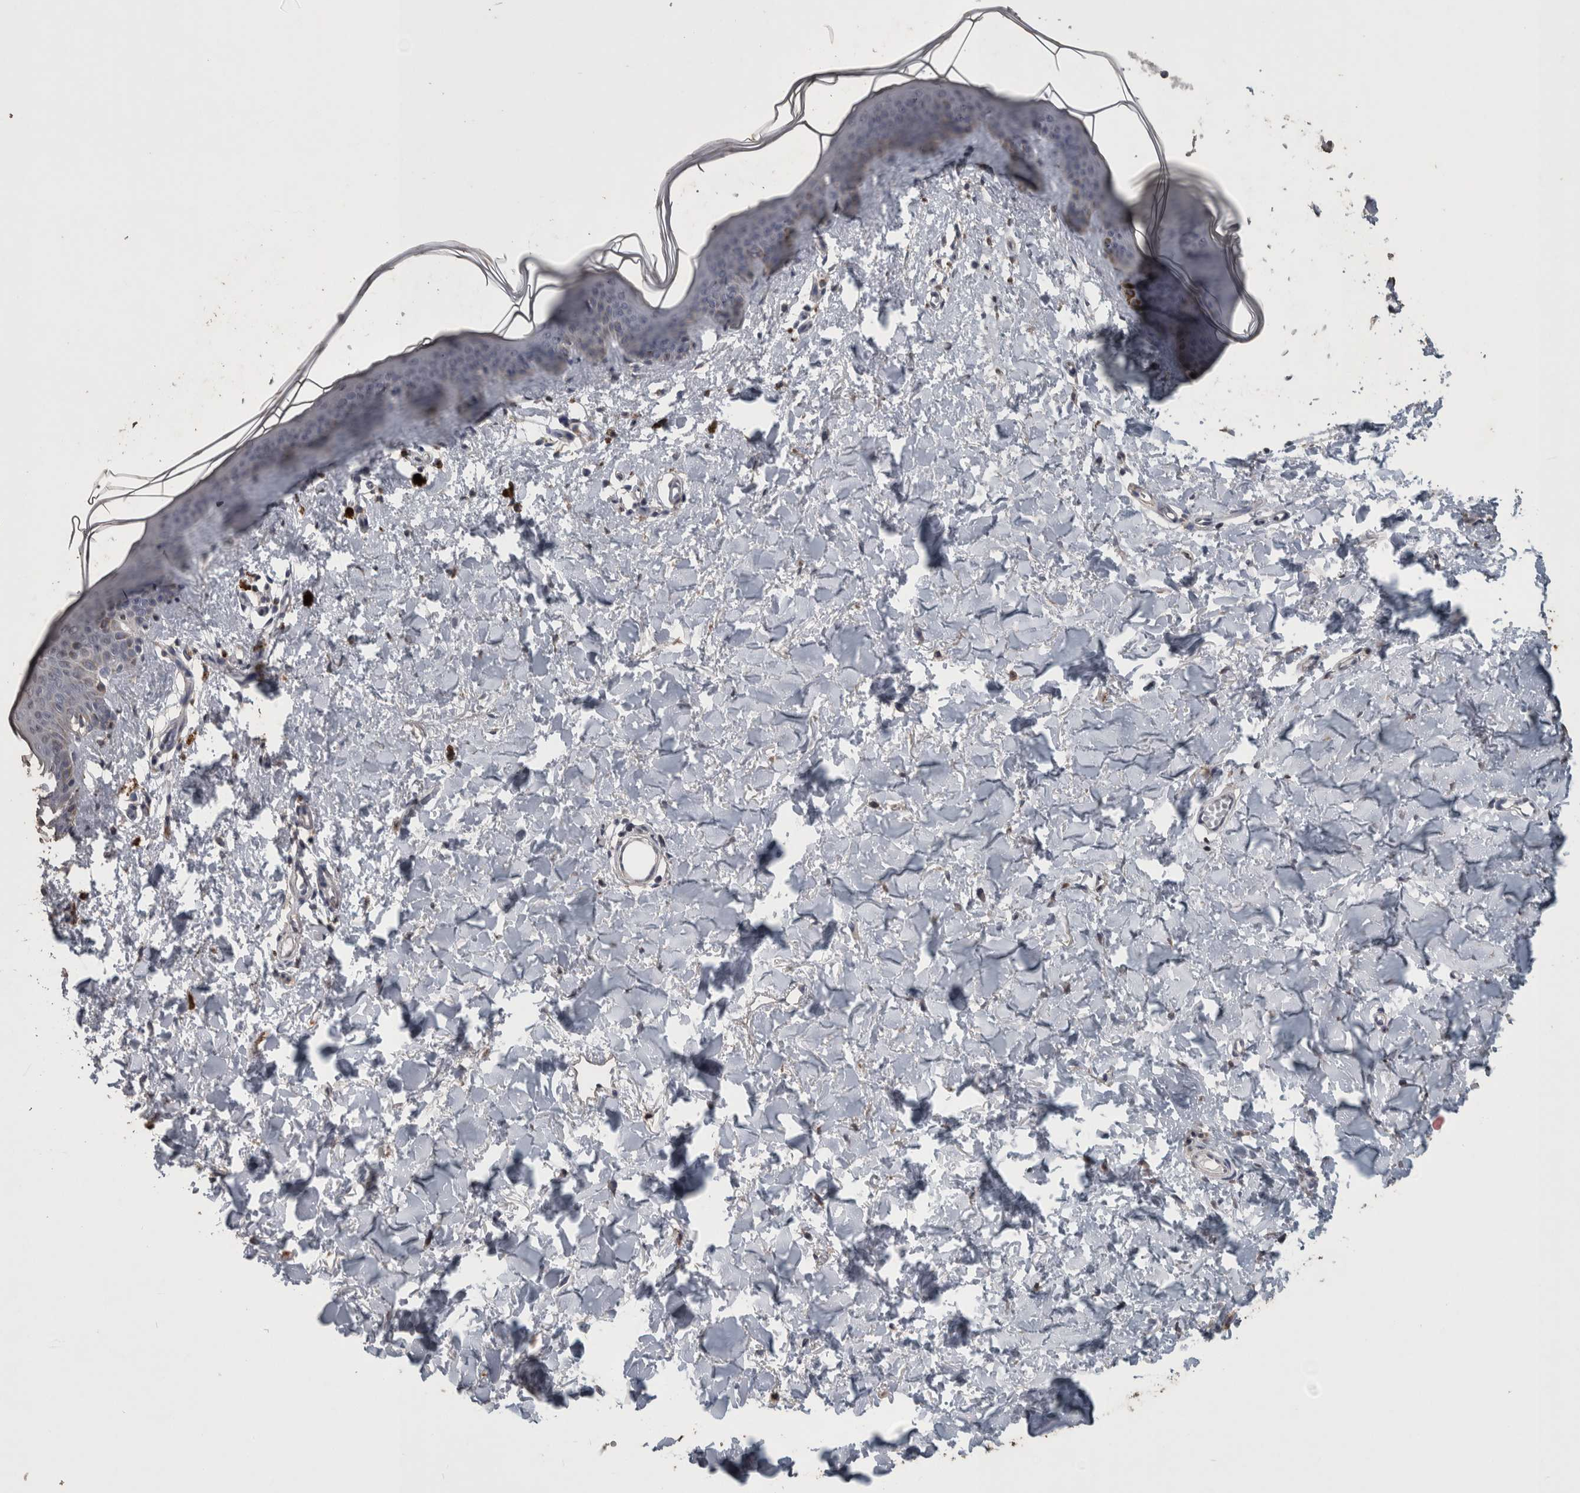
{"staining": {"intensity": "negative", "quantity": "none", "location": "none"}, "tissue": "skin", "cell_type": "Fibroblasts", "image_type": "normal", "snomed": [{"axis": "morphology", "description": "Normal tissue, NOS"}, {"axis": "topography", "description": "Skin"}], "caption": "Immunohistochemistry of benign skin displays no positivity in fibroblasts.", "gene": "ACADM", "patient": {"sex": "female", "age": 46}}